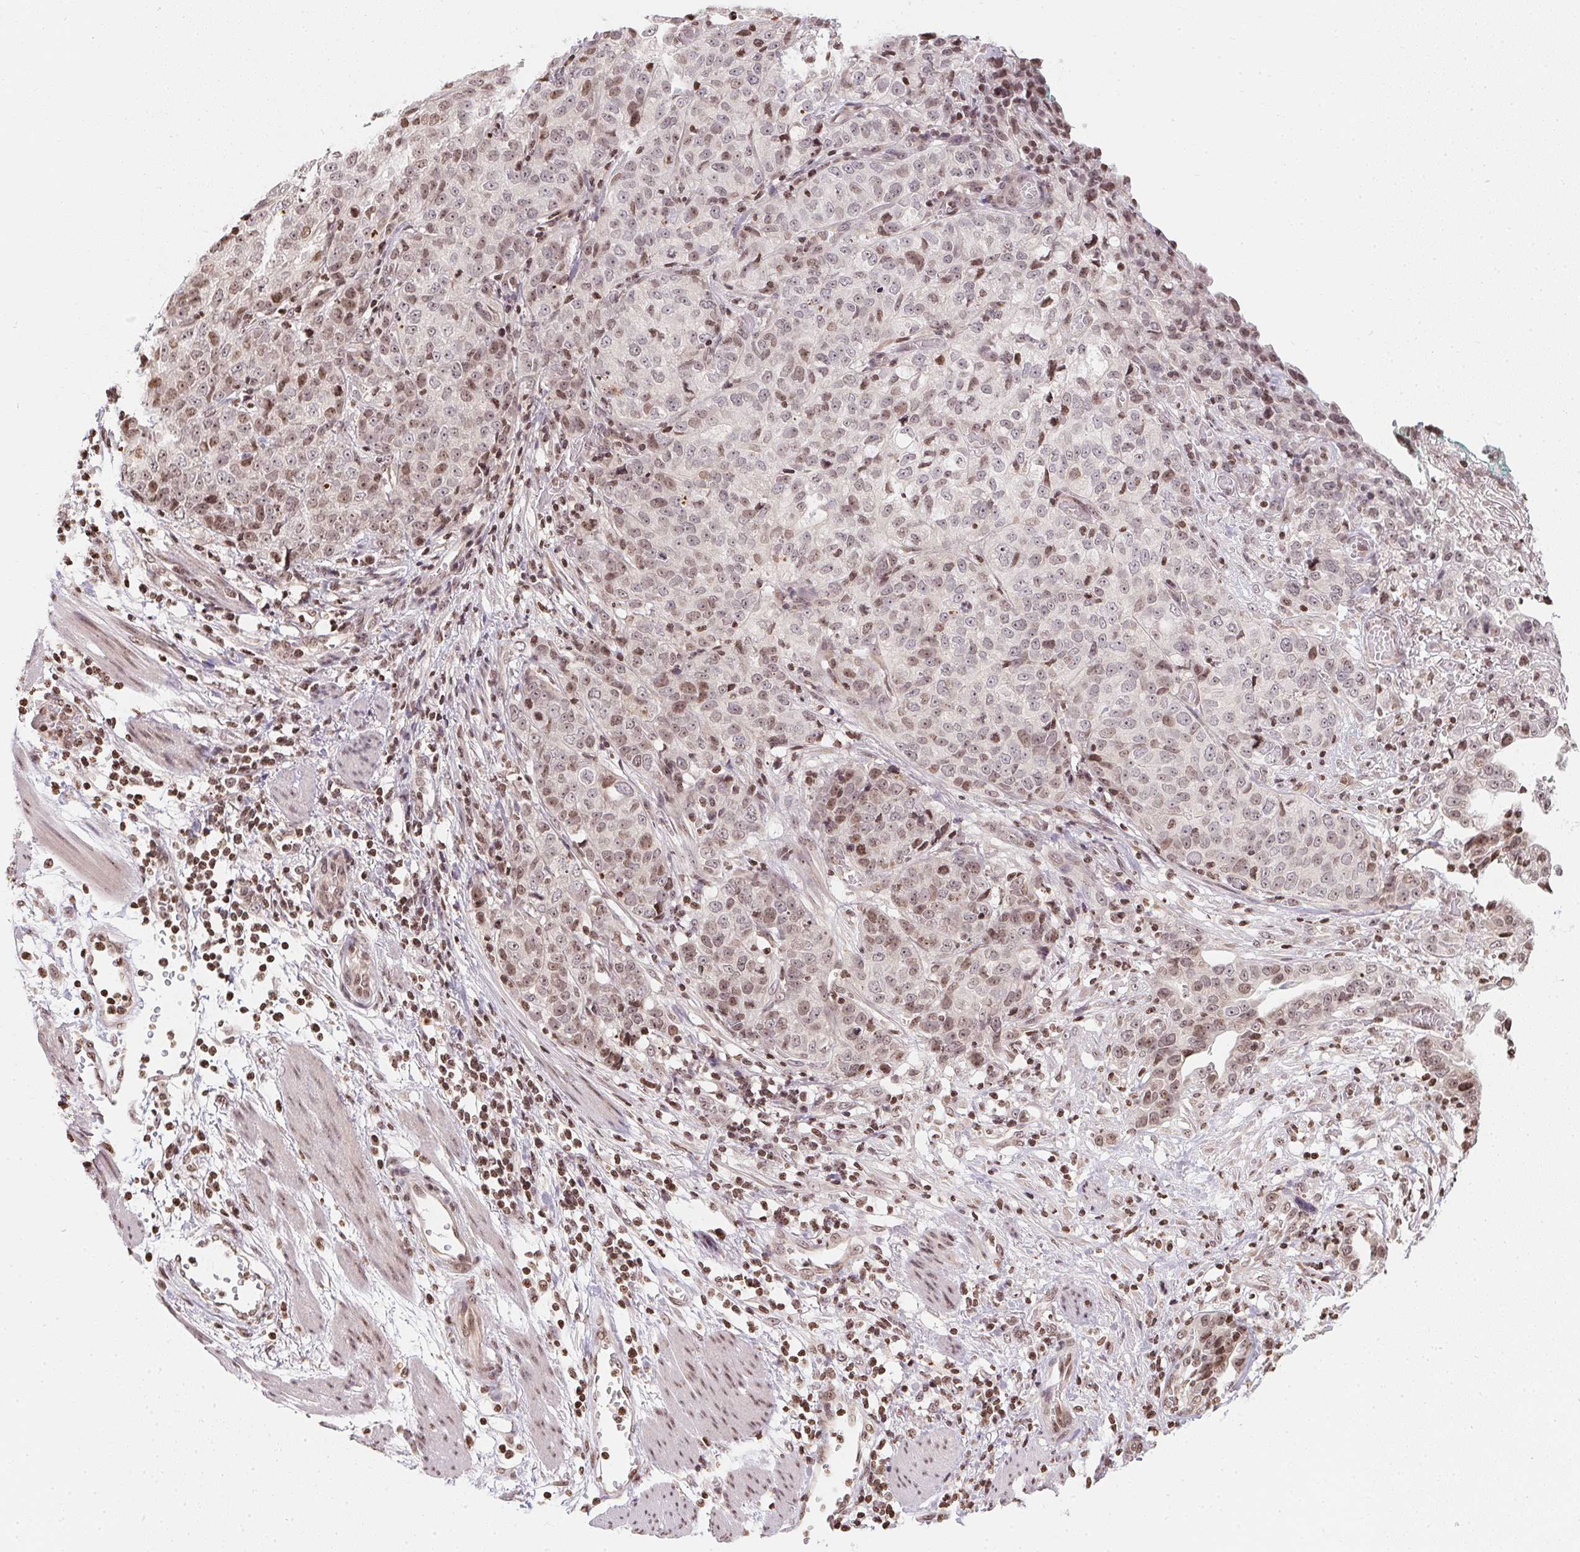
{"staining": {"intensity": "weak", "quantity": "25%-75%", "location": "nuclear"}, "tissue": "stomach cancer", "cell_type": "Tumor cells", "image_type": "cancer", "snomed": [{"axis": "morphology", "description": "Adenocarcinoma, NOS"}, {"axis": "topography", "description": "Stomach, upper"}], "caption": "Immunohistochemical staining of human stomach cancer (adenocarcinoma) demonstrates low levels of weak nuclear staining in approximately 25%-75% of tumor cells.", "gene": "RNF181", "patient": {"sex": "female", "age": 67}}